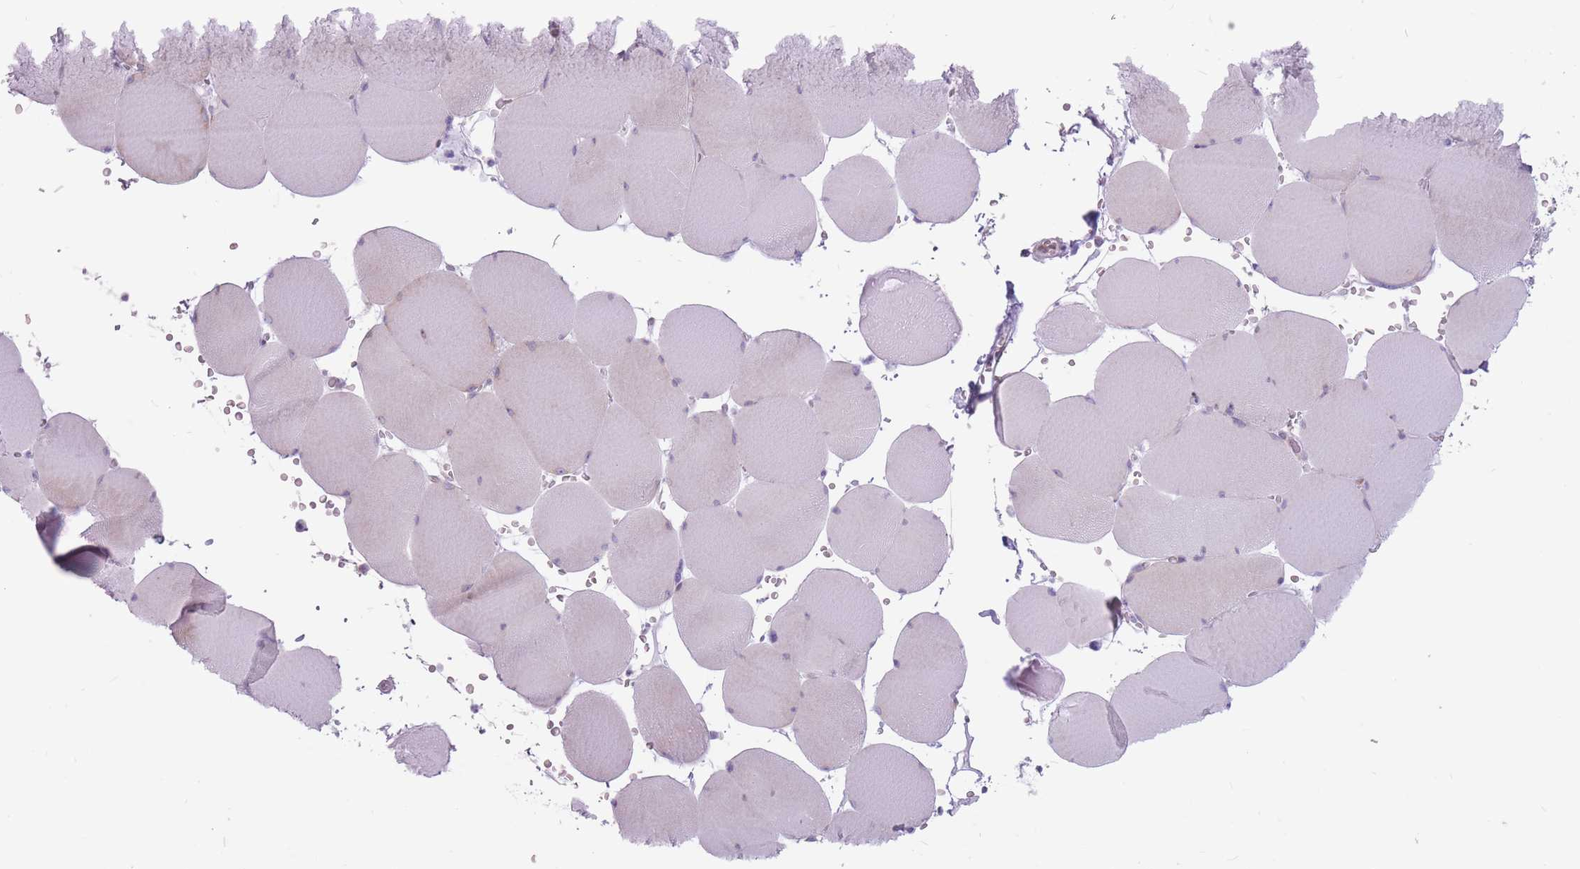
{"staining": {"intensity": "weak", "quantity": "25%-75%", "location": "cytoplasmic/membranous"}, "tissue": "skeletal muscle", "cell_type": "Myocytes", "image_type": "normal", "snomed": [{"axis": "morphology", "description": "Normal tissue, NOS"}, {"axis": "topography", "description": "Skeletal muscle"}, {"axis": "topography", "description": "Head-Neck"}], "caption": "Protein expression analysis of benign skeletal muscle displays weak cytoplasmic/membranous staining in about 25%-75% of myocytes. (DAB (3,3'-diaminobenzidine) IHC with brightfield microscopy, high magnification).", "gene": "RPL18", "patient": {"sex": "male", "age": 66}}